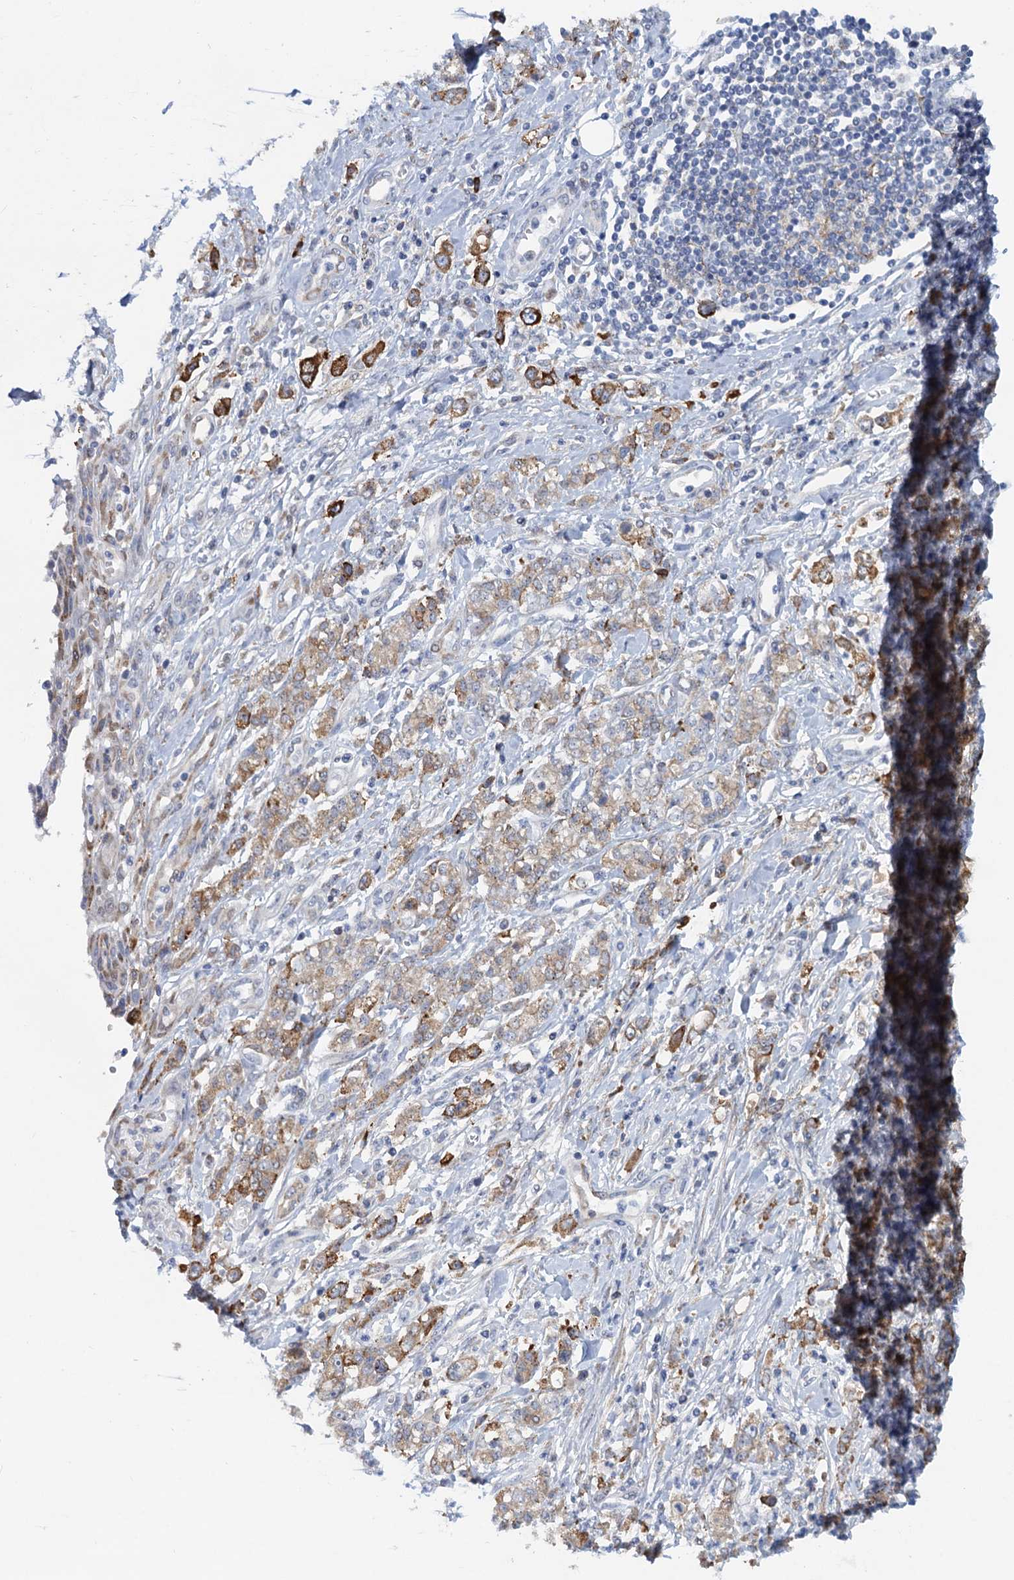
{"staining": {"intensity": "strong", "quantity": "25%-75%", "location": "cytoplasmic/membranous"}, "tissue": "stomach cancer", "cell_type": "Tumor cells", "image_type": "cancer", "snomed": [{"axis": "morphology", "description": "Adenocarcinoma, NOS"}, {"axis": "topography", "description": "Stomach"}], "caption": "The photomicrograph shows a brown stain indicating the presence of a protein in the cytoplasmic/membranous of tumor cells in stomach cancer.", "gene": "QPCTL", "patient": {"sex": "female", "age": 76}}